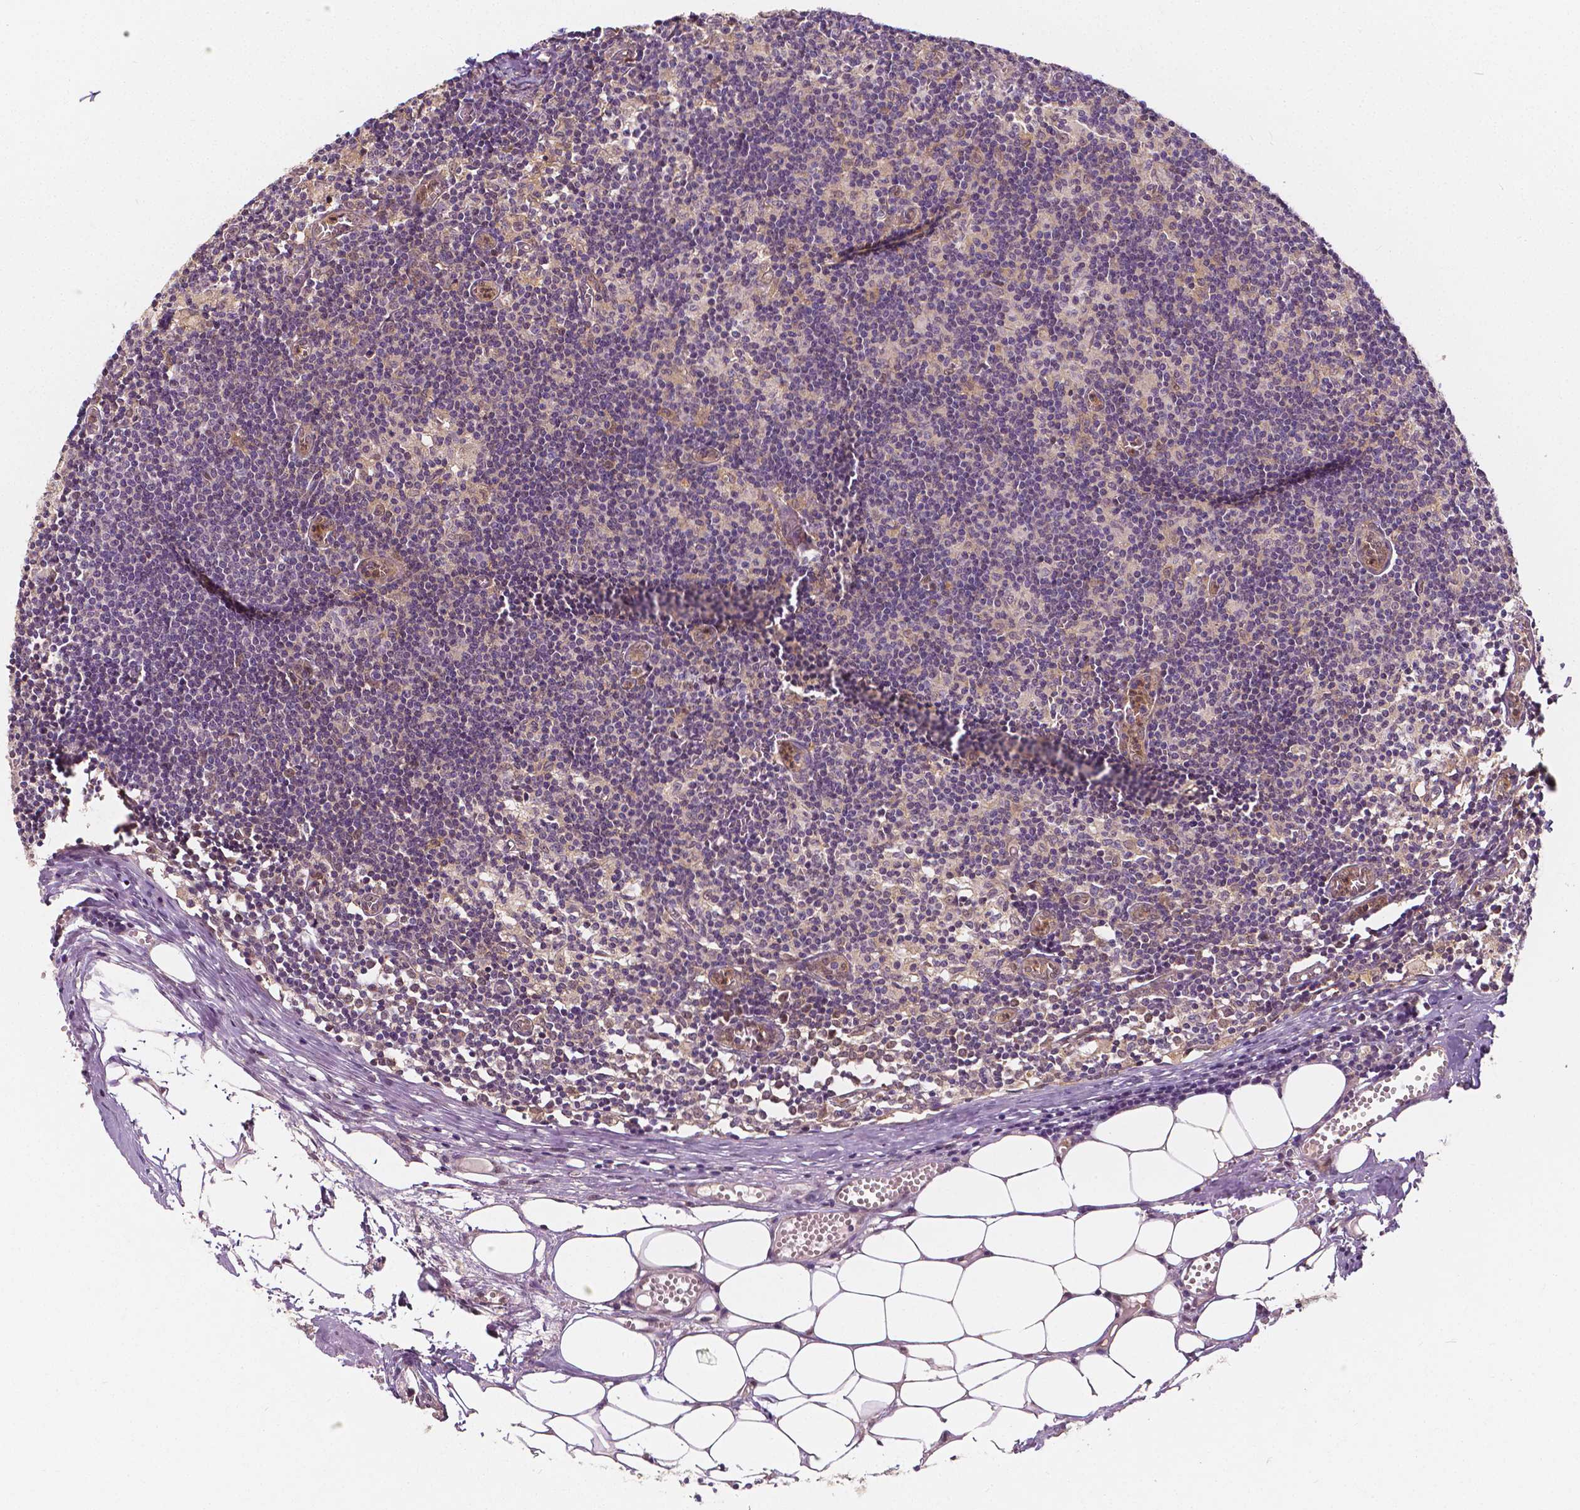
{"staining": {"intensity": "negative", "quantity": "none", "location": "none"}, "tissue": "lymph node", "cell_type": "Germinal center cells", "image_type": "normal", "snomed": [{"axis": "morphology", "description": "Normal tissue, NOS"}, {"axis": "topography", "description": "Lymph node"}], "caption": "A high-resolution image shows IHC staining of normal lymph node, which shows no significant expression in germinal center cells.", "gene": "NAPRT", "patient": {"sex": "female", "age": 52}}